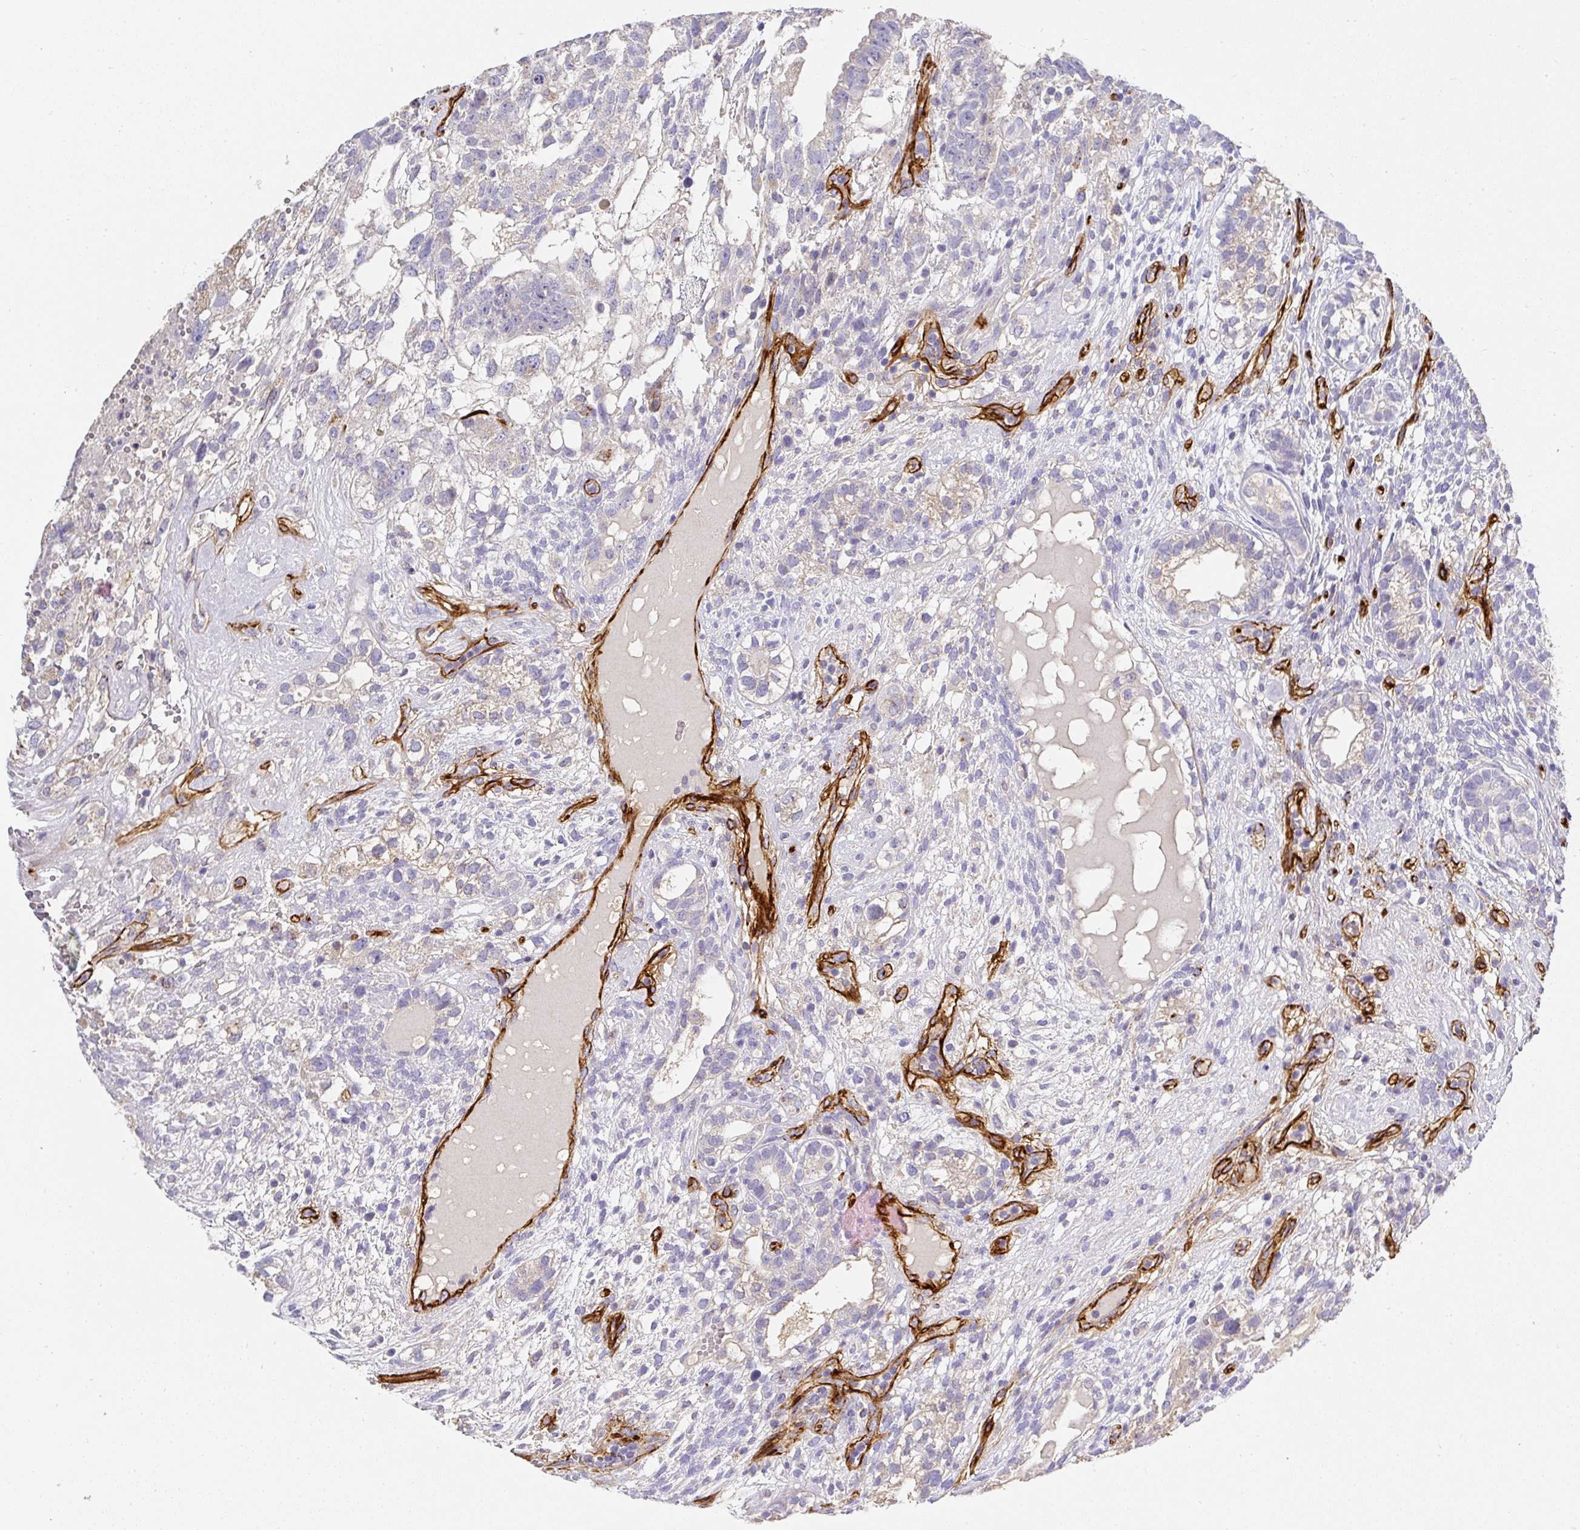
{"staining": {"intensity": "weak", "quantity": "<25%", "location": "cytoplasmic/membranous"}, "tissue": "testis cancer", "cell_type": "Tumor cells", "image_type": "cancer", "snomed": [{"axis": "morphology", "description": "Seminoma, NOS"}, {"axis": "morphology", "description": "Carcinoma, Embryonal, NOS"}, {"axis": "topography", "description": "Testis"}], "caption": "The histopathology image reveals no significant positivity in tumor cells of testis cancer (embryonal carcinoma).", "gene": "SLC25A17", "patient": {"sex": "male", "age": 41}}